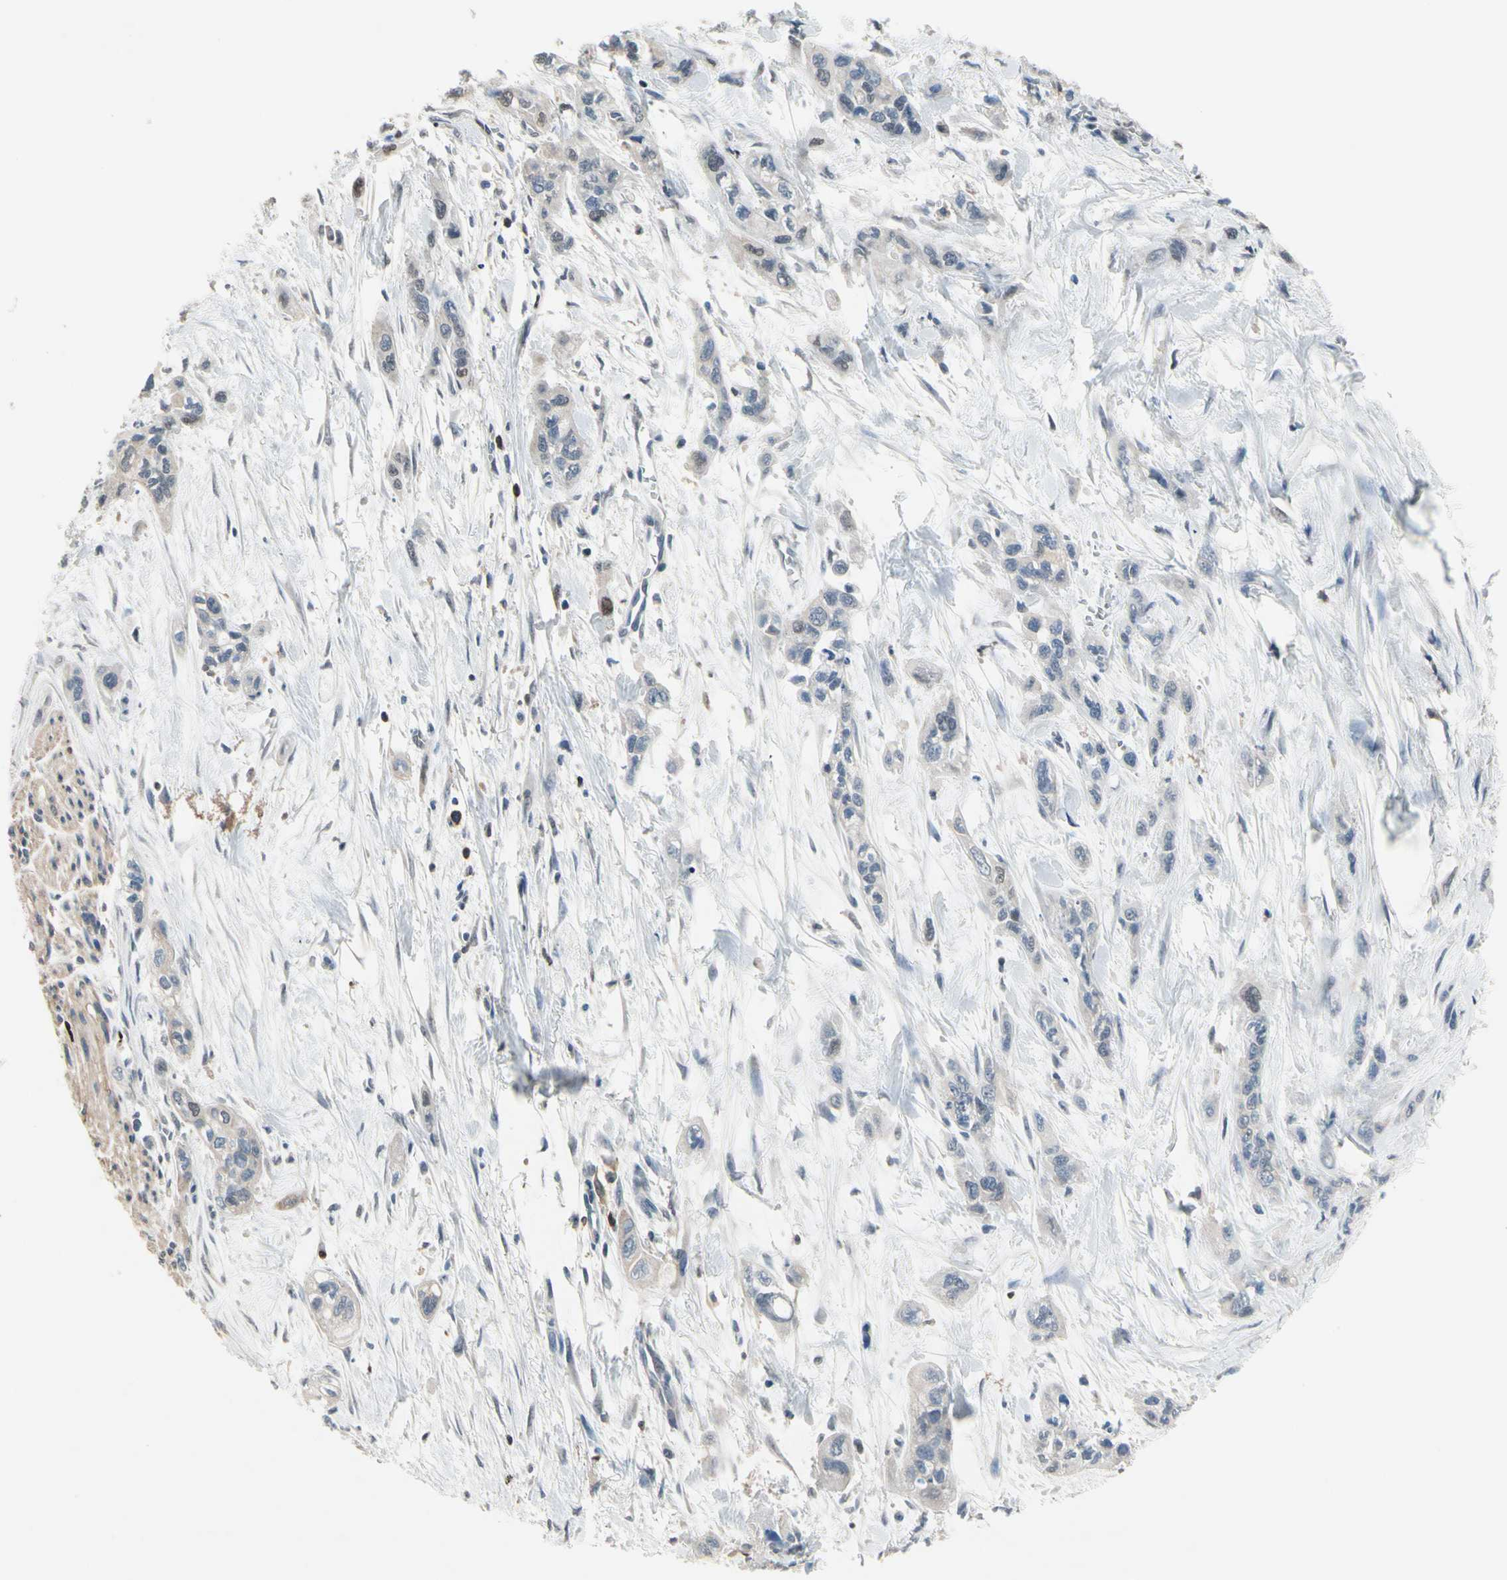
{"staining": {"intensity": "negative", "quantity": "none", "location": "none"}, "tissue": "pancreatic cancer", "cell_type": "Tumor cells", "image_type": "cancer", "snomed": [{"axis": "morphology", "description": "Adenocarcinoma, NOS"}, {"axis": "topography", "description": "Pancreas"}], "caption": "Image shows no protein staining in tumor cells of pancreatic cancer (adenocarcinoma) tissue.", "gene": "NFATC2", "patient": {"sex": "male", "age": 74}}